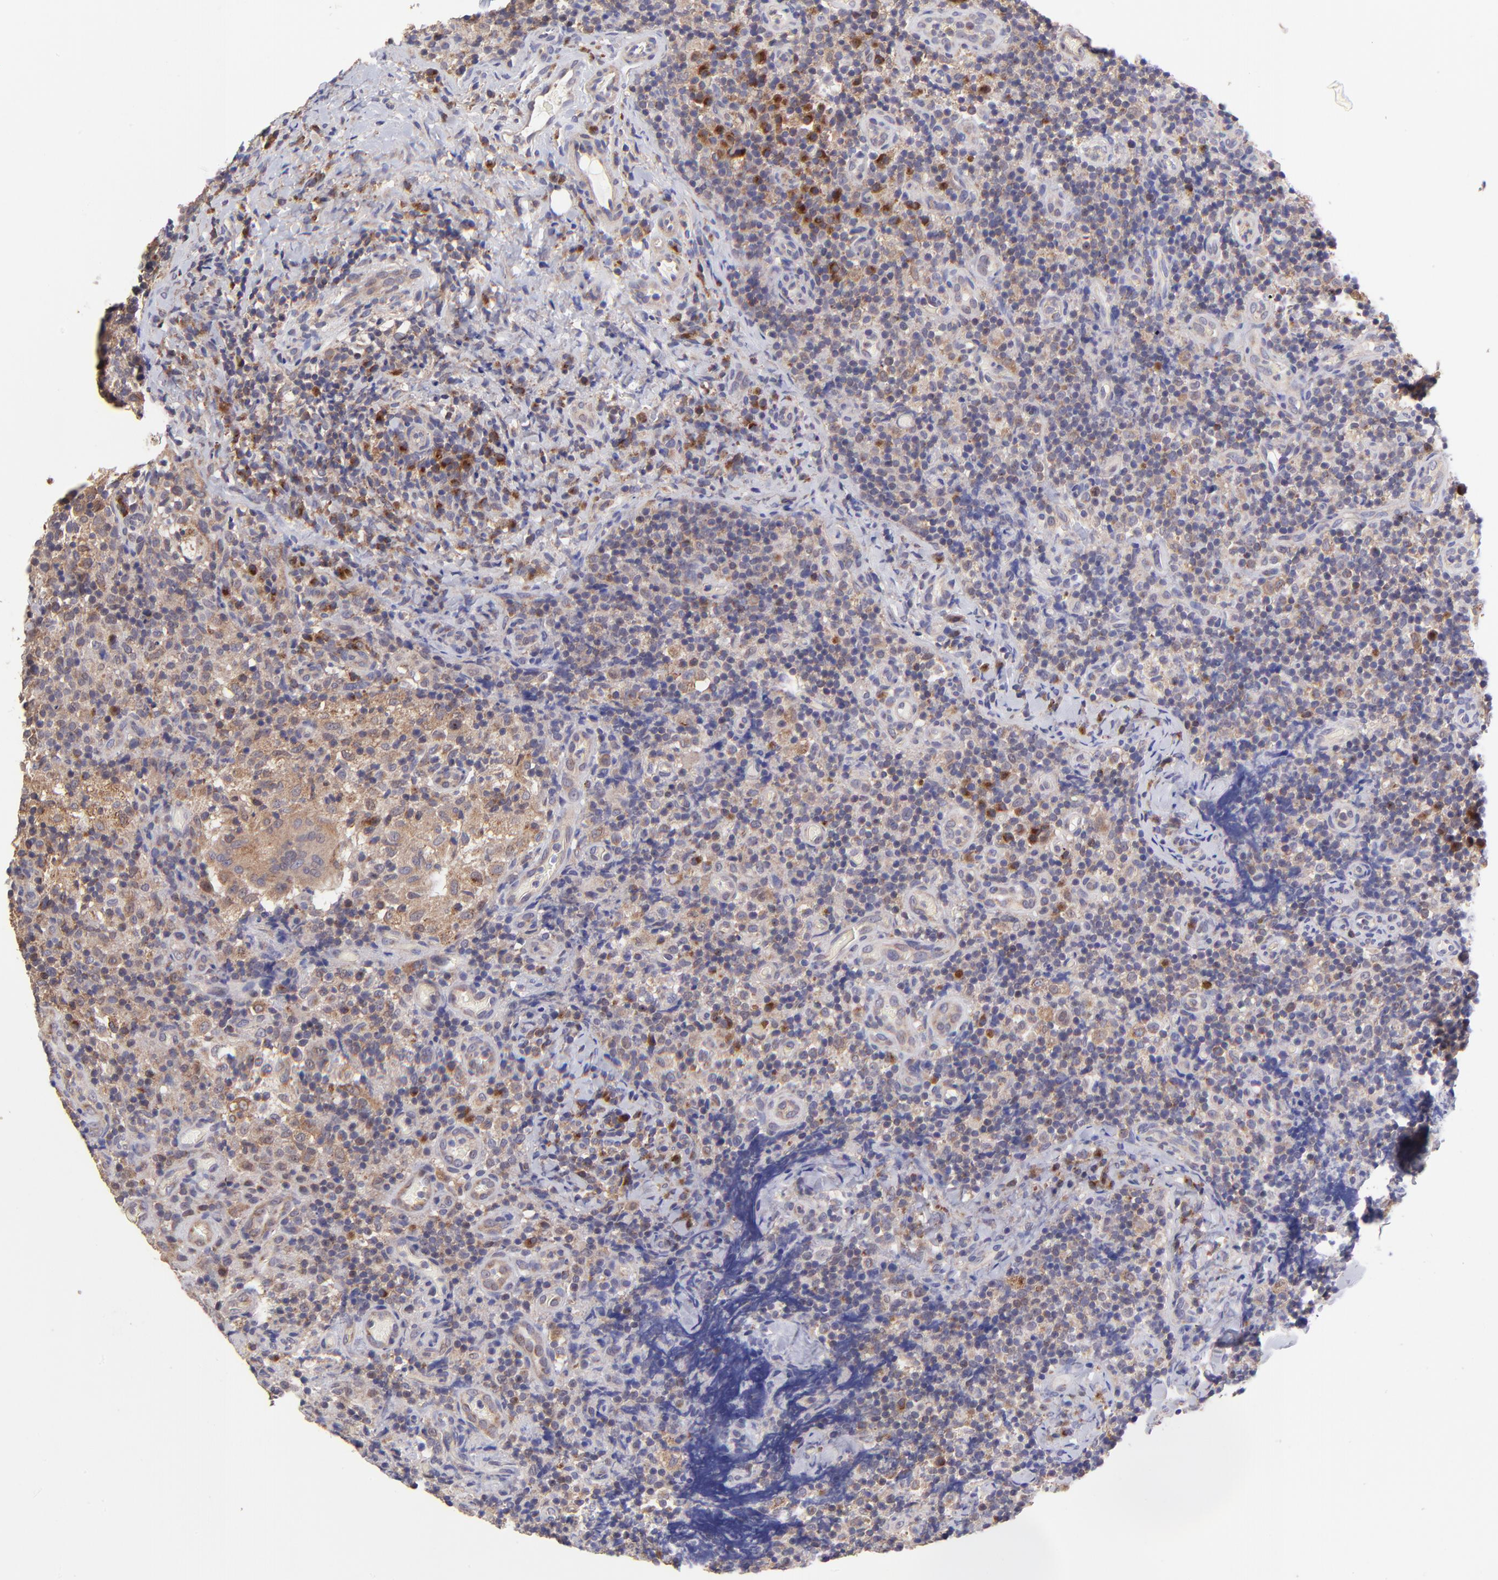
{"staining": {"intensity": "weak", "quantity": "25%-75%", "location": "cytoplasmic/membranous"}, "tissue": "lymph node", "cell_type": "Germinal center cells", "image_type": "normal", "snomed": [{"axis": "morphology", "description": "Normal tissue, NOS"}, {"axis": "morphology", "description": "Inflammation, NOS"}, {"axis": "topography", "description": "Lymph node"}], "caption": "High-magnification brightfield microscopy of benign lymph node stained with DAB (brown) and counterstained with hematoxylin (blue). germinal center cells exhibit weak cytoplasmic/membranous positivity is appreciated in approximately25%-75% of cells.", "gene": "NSF", "patient": {"sex": "male", "age": 46}}